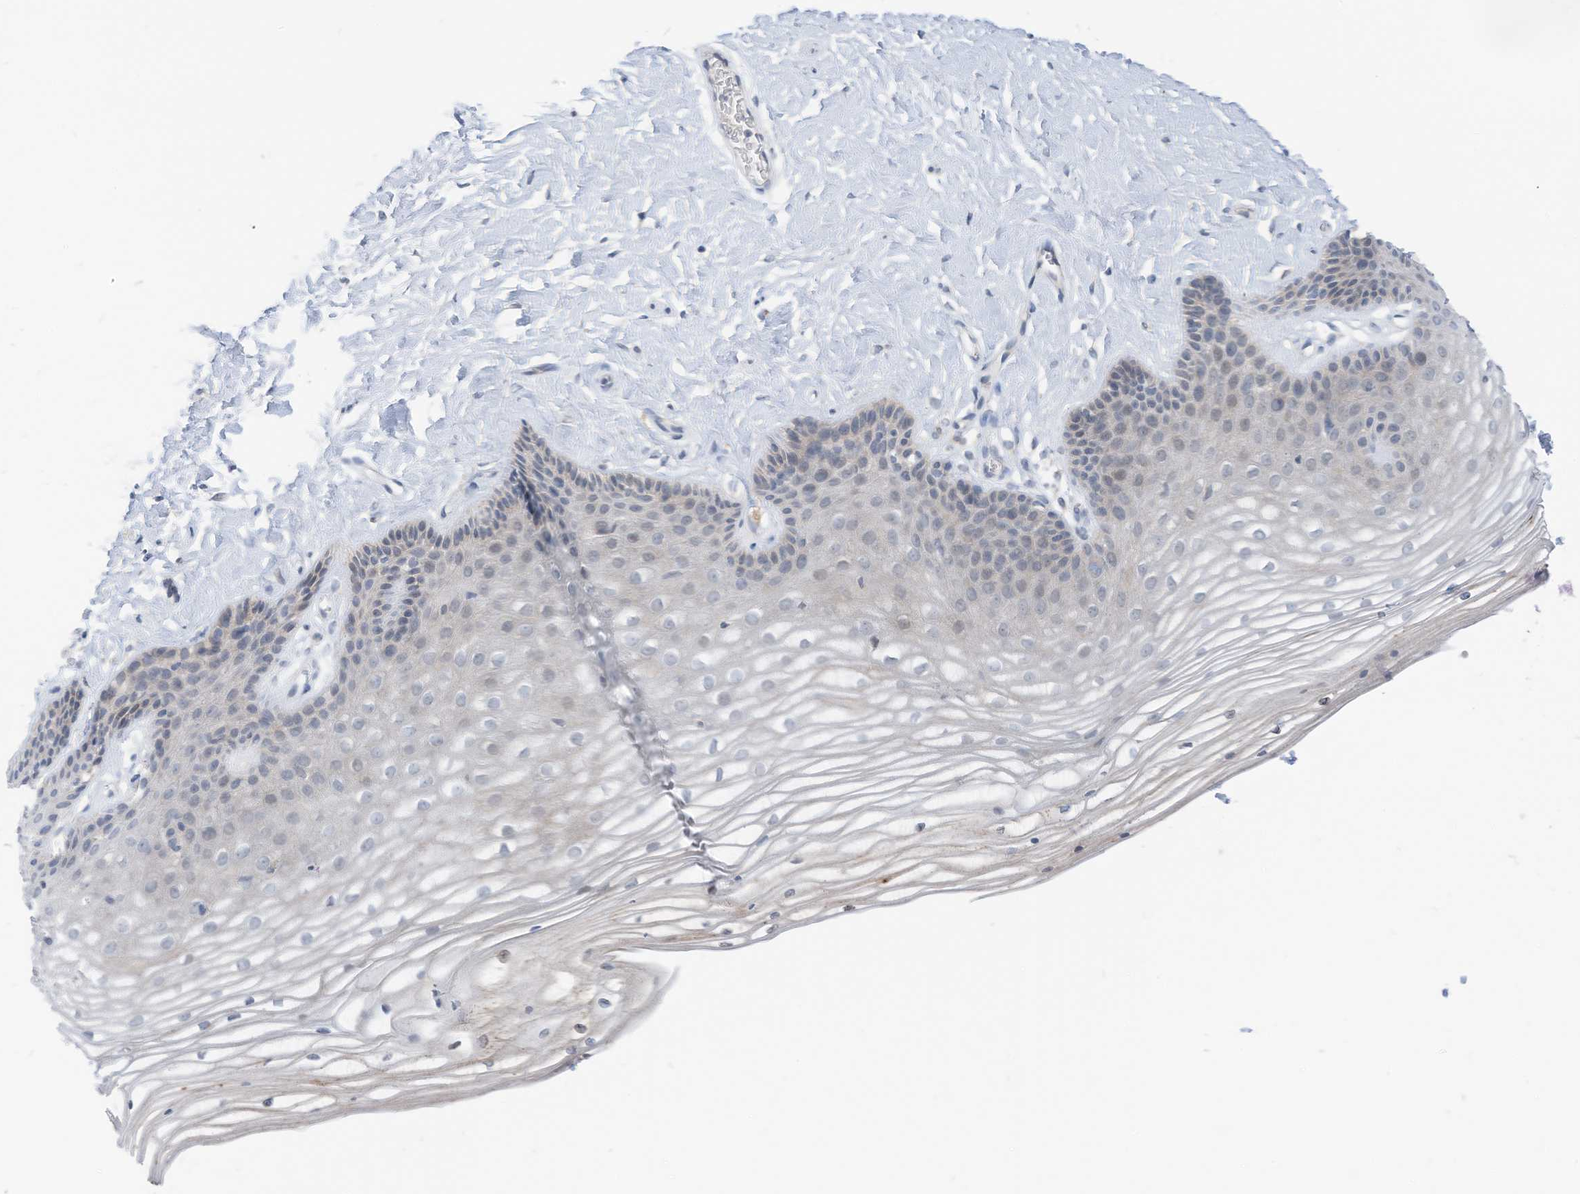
{"staining": {"intensity": "negative", "quantity": "none", "location": "none"}, "tissue": "vagina", "cell_type": "Squamous epithelial cells", "image_type": "normal", "snomed": [{"axis": "morphology", "description": "Normal tissue, NOS"}, {"axis": "topography", "description": "Vagina"}, {"axis": "topography", "description": "Cervix"}], "caption": "Squamous epithelial cells show no significant positivity in benign vagina. (DAB (3,3'-diaminobenzidine) immunohistochemistry (IHC), high magnification).", "gene": "LDAH", "patient": {"sex": "female", "age": 40}}